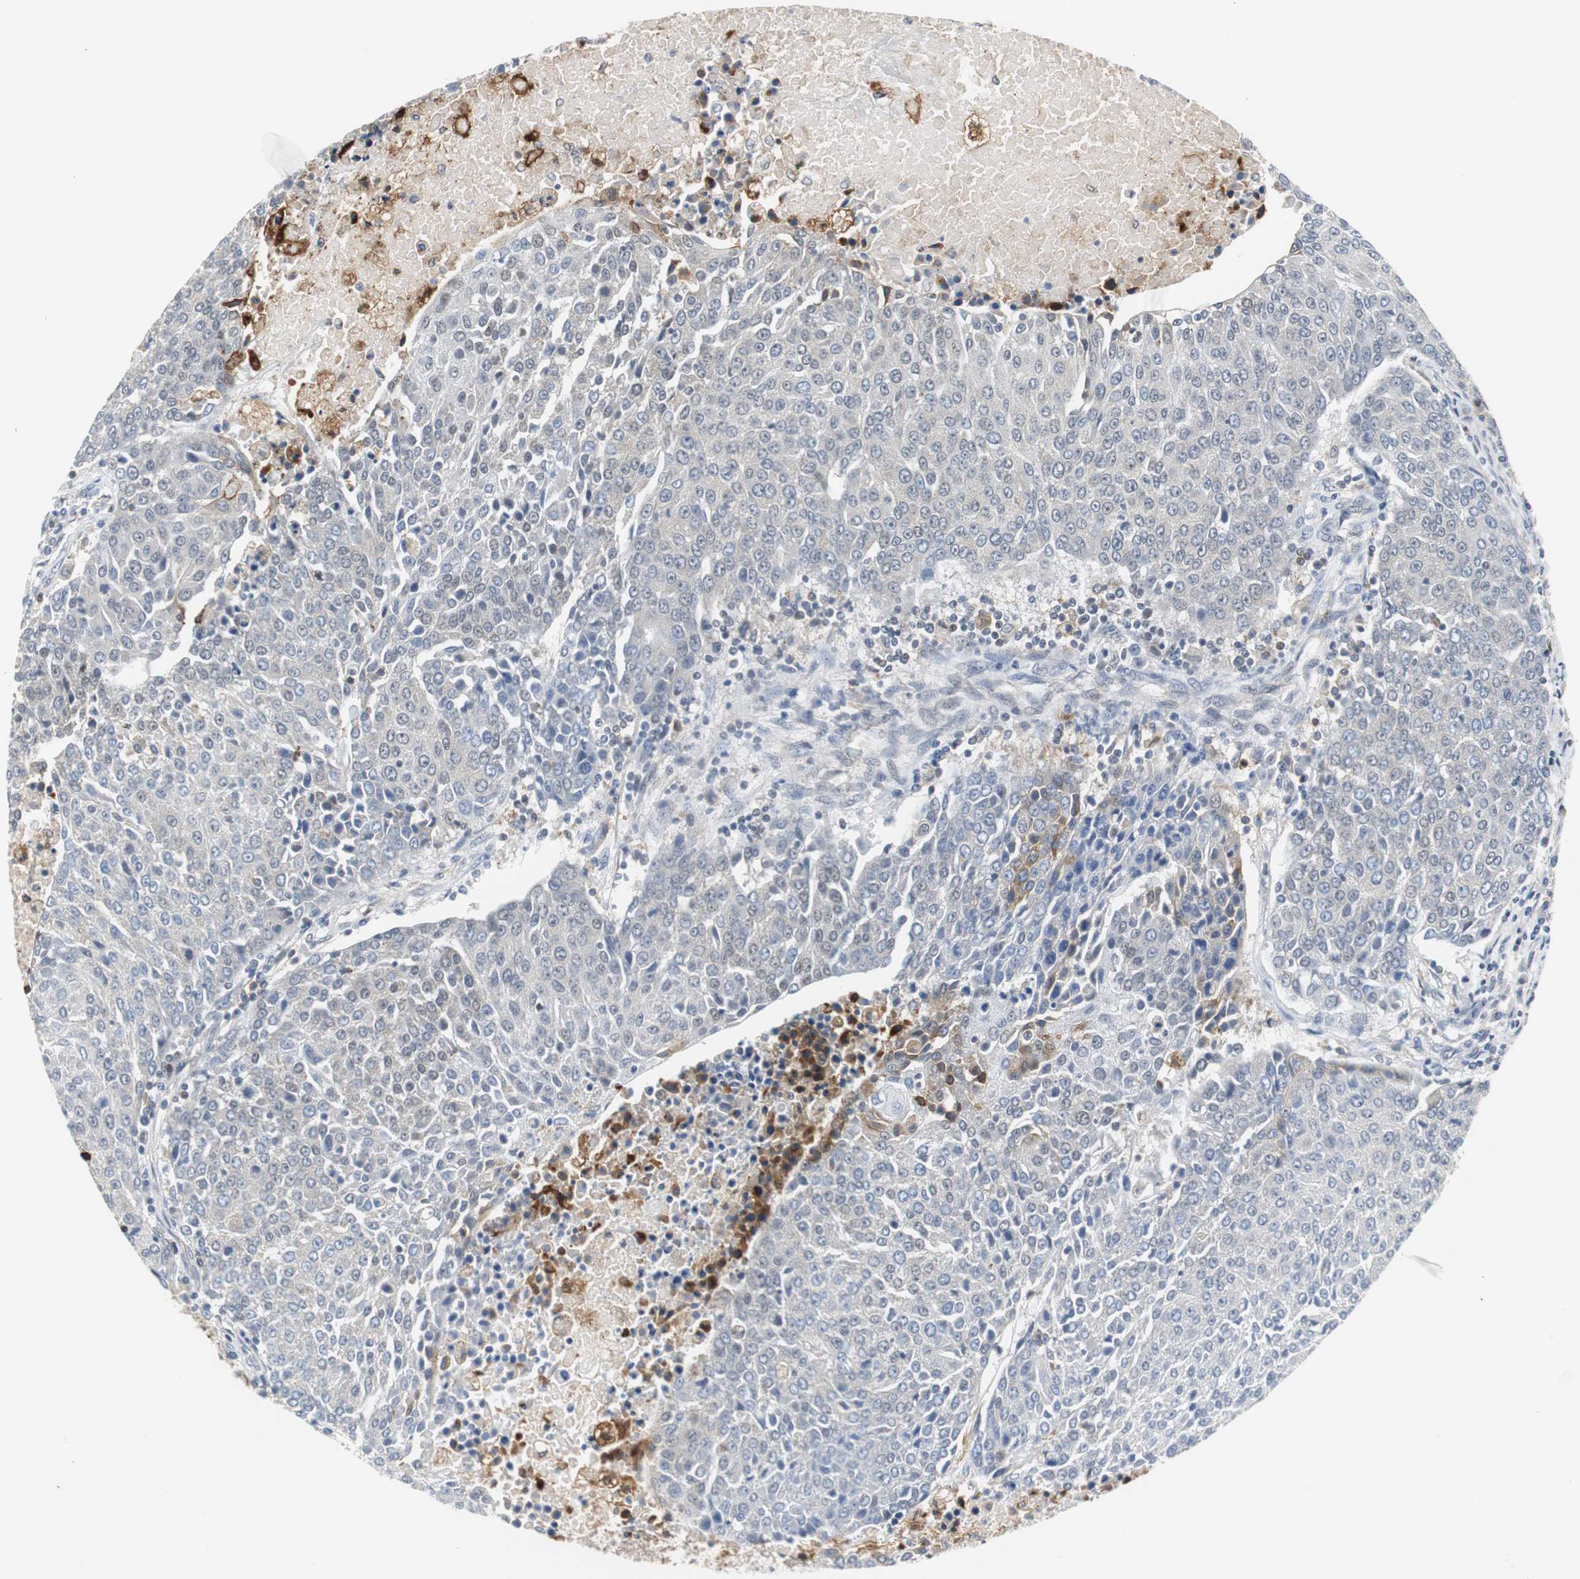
{"staining": {"intensity": "negative", "quantity": "none", "location": "none"}, "tissue": "urothelial cancer", "cell_type": "Tumor cells", "image_type": "cancer", "snomed": [{"axis": "morphology", "description": "Urothelial carcinoma, High grade"}, {"axis": "topography", "description": "Urinary bladder"}], "caption": "Immunohistochemical staining of high-grade urothelial carcinoma demonstrates no significant positivity in tumor cells. (Immunohistochemistry, brightfield microscopy, high magnification).", "gene": "SIRT1", "patient": {"sex": "female", "age": 85}}